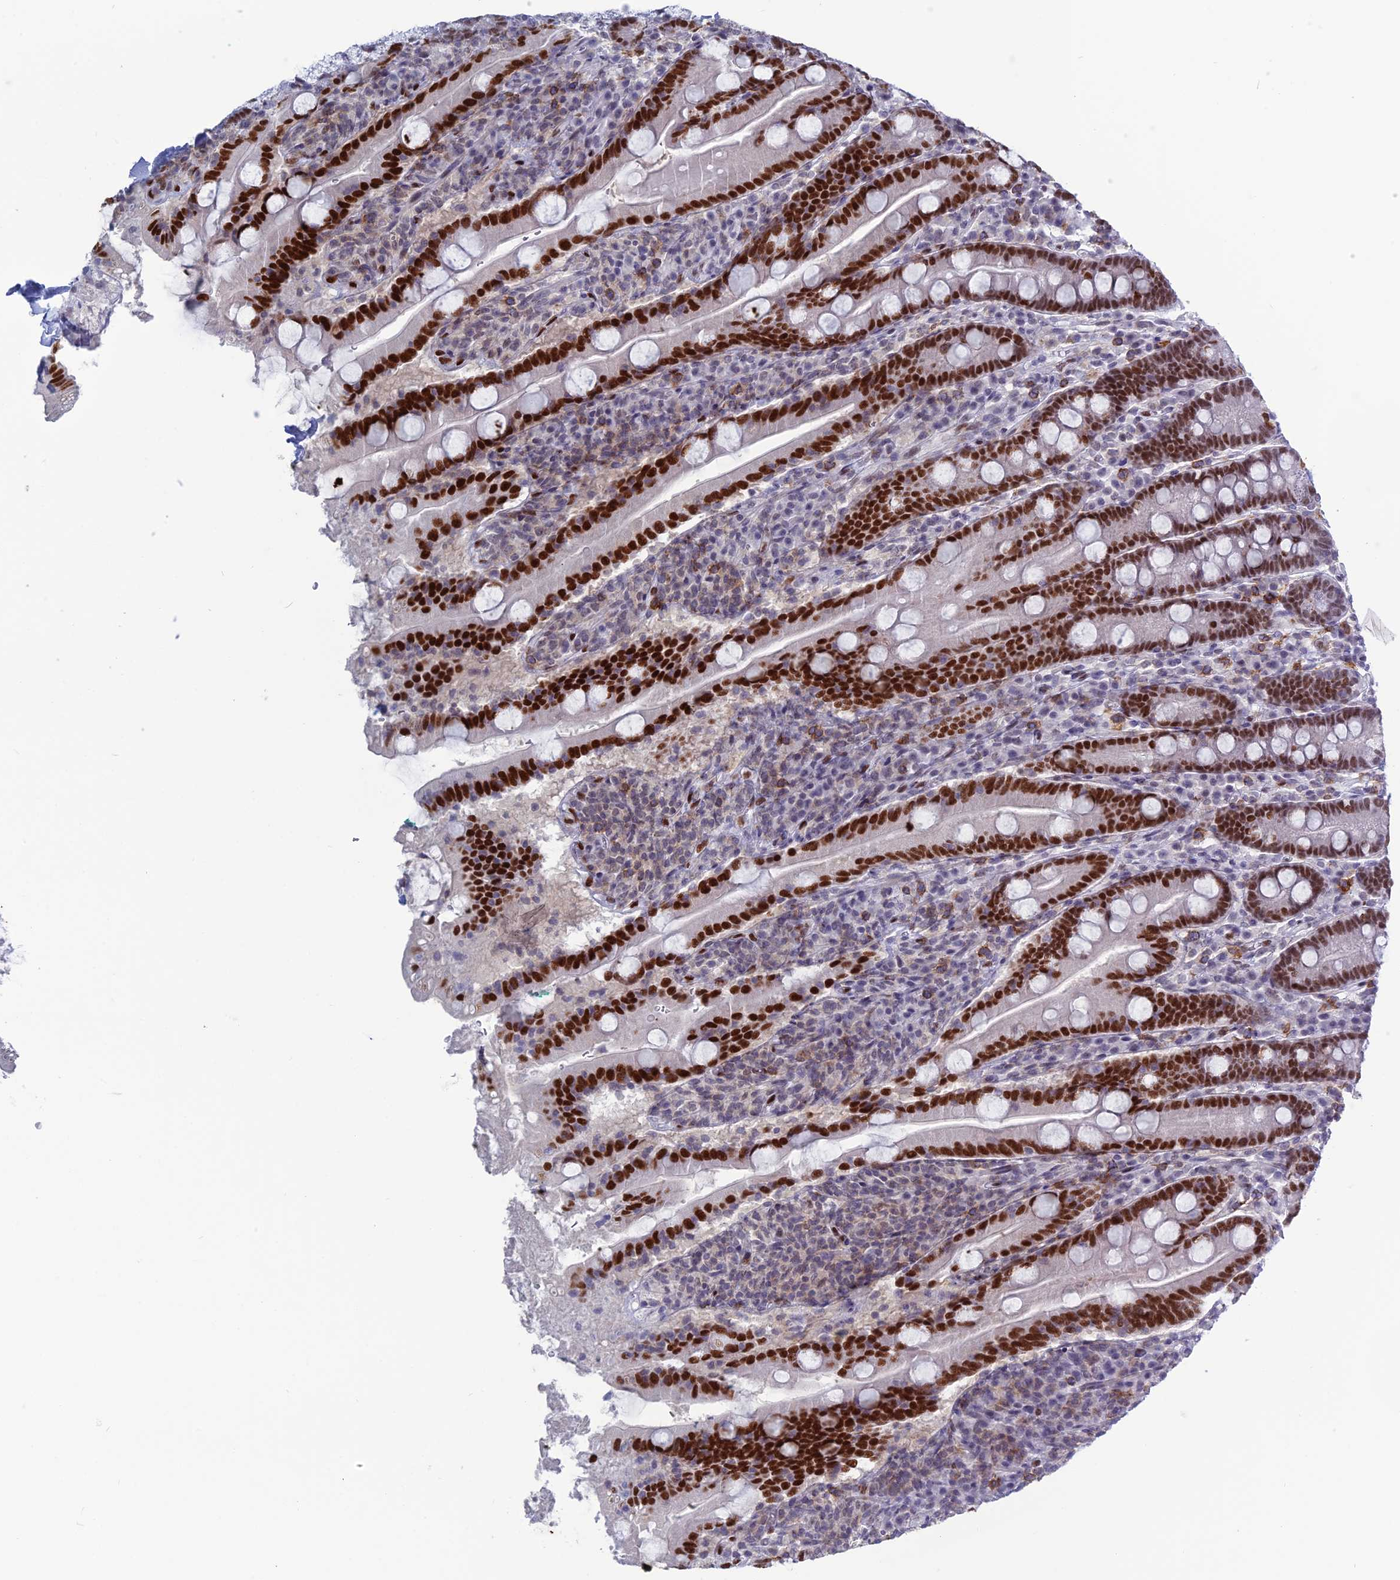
{"staining": {"intensity": "strong", "quantity": ">75%", "location": "nuclear"}, "tissue": "duodenum", "cell_type": "Glandular cells", "image_type": "normal", "snomed": [{"axis": "morphology", "description": "Normal tissue, NOS"}, {"axis": "topography", "description": "Duodenum"}], "caption": "This histopathology image reveals unremarkable duodenum stained with immunohistochemistry to label a protein in brown. The nuclear of glandular cells show strong positivity for the protein. Nuclei are counter-stained blue.", "gene": "NOL4L", "patient": {"sex": "male", "age": 35}}